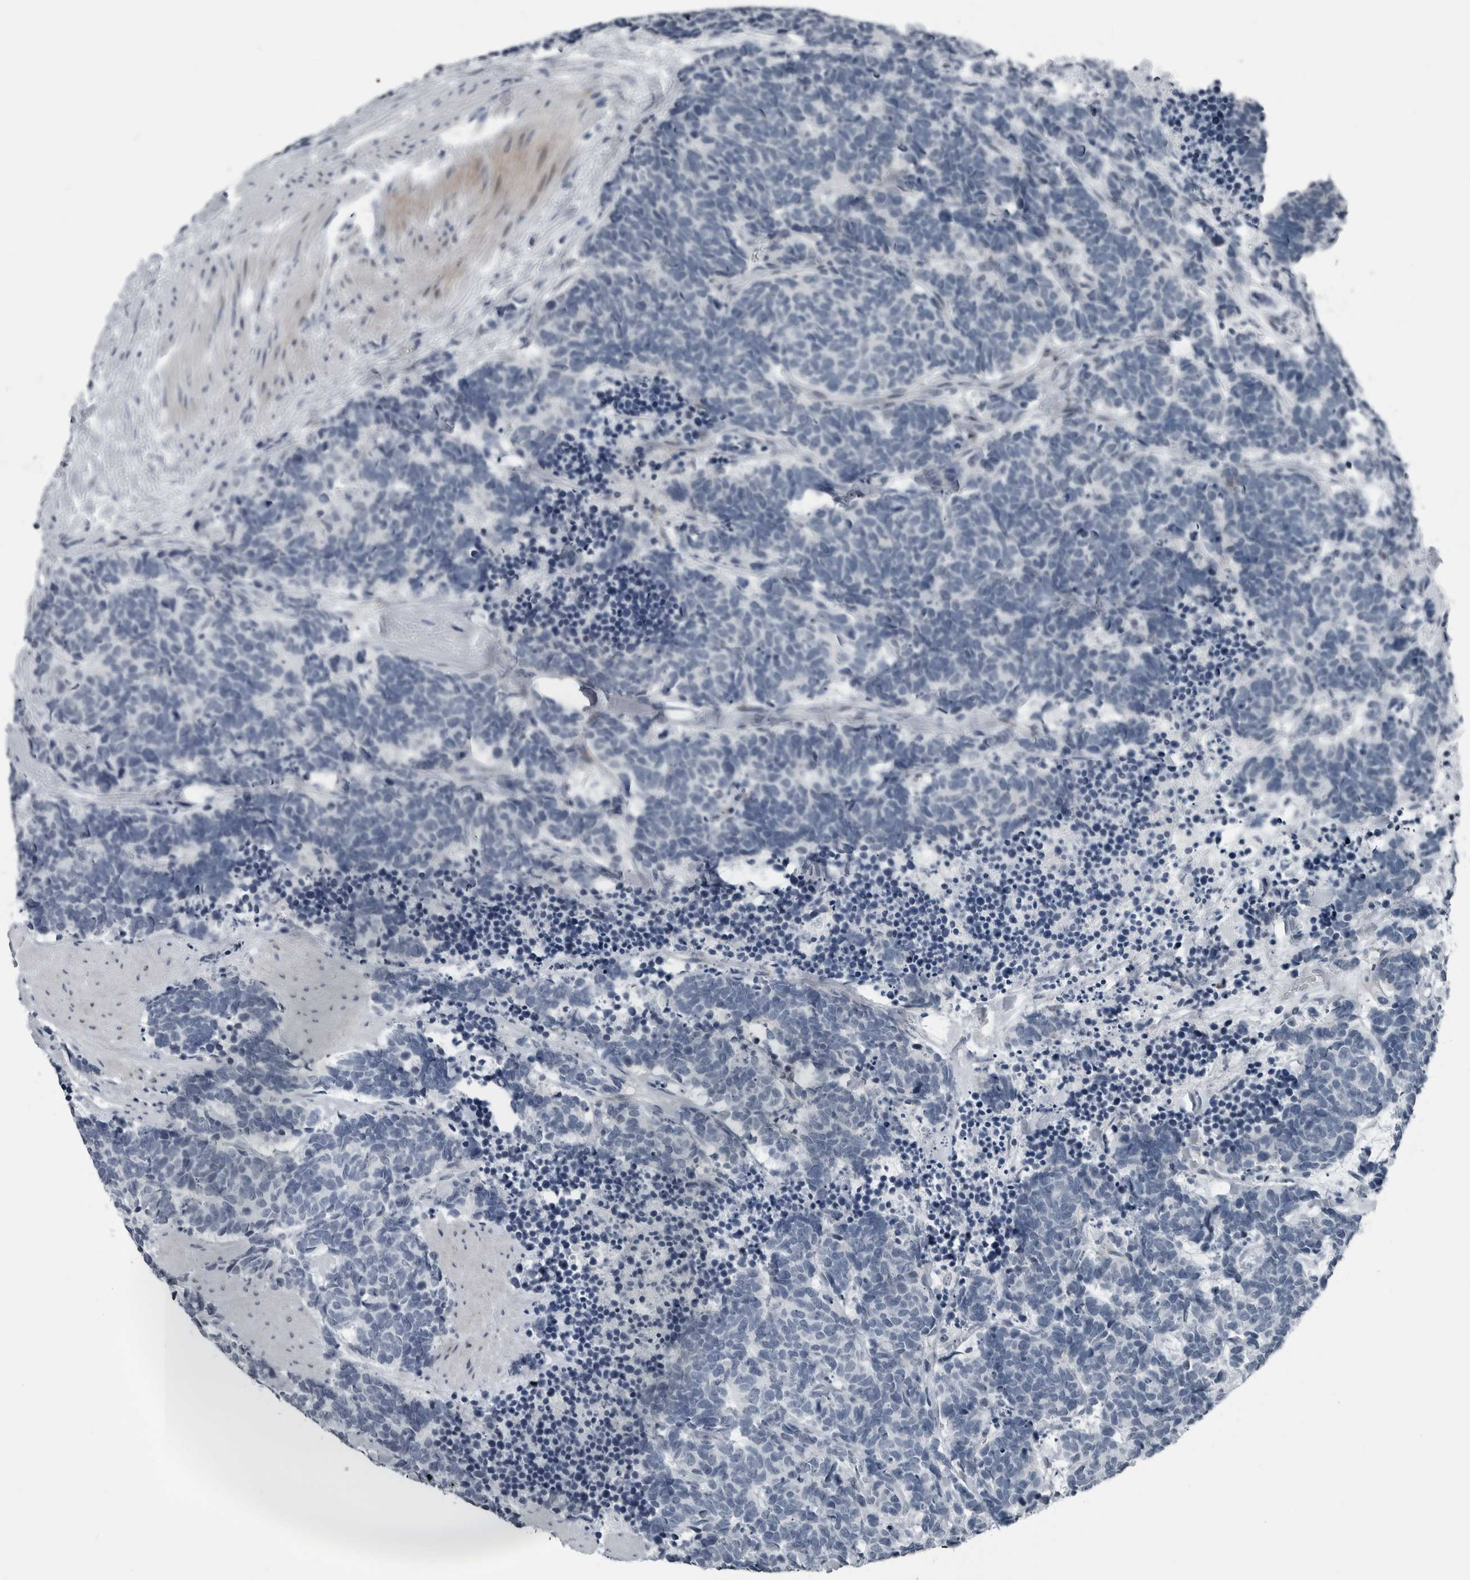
{"staining": {"intensity": "negative", "quantity": "none", "location": "none"}, "tissue": "carcinoid", "cell_type": "Tumor cells", "image_type": "cancer", "snomed": [{"axis": "morphology", "description": "Carcinoma, NOS"}, {"axis": "morphology", "description": "Carcinoid, malignant, NOS"}, {"axis": "topography", "description": "Urinary bladder"}], "caption": "A micrograph of human carcinoma is negative for staining in tumor cells. (IHC, brightfield microscopy, high magnification).", "gene": "PDCD11", "patient": {"sex": "male", "age": 57}}